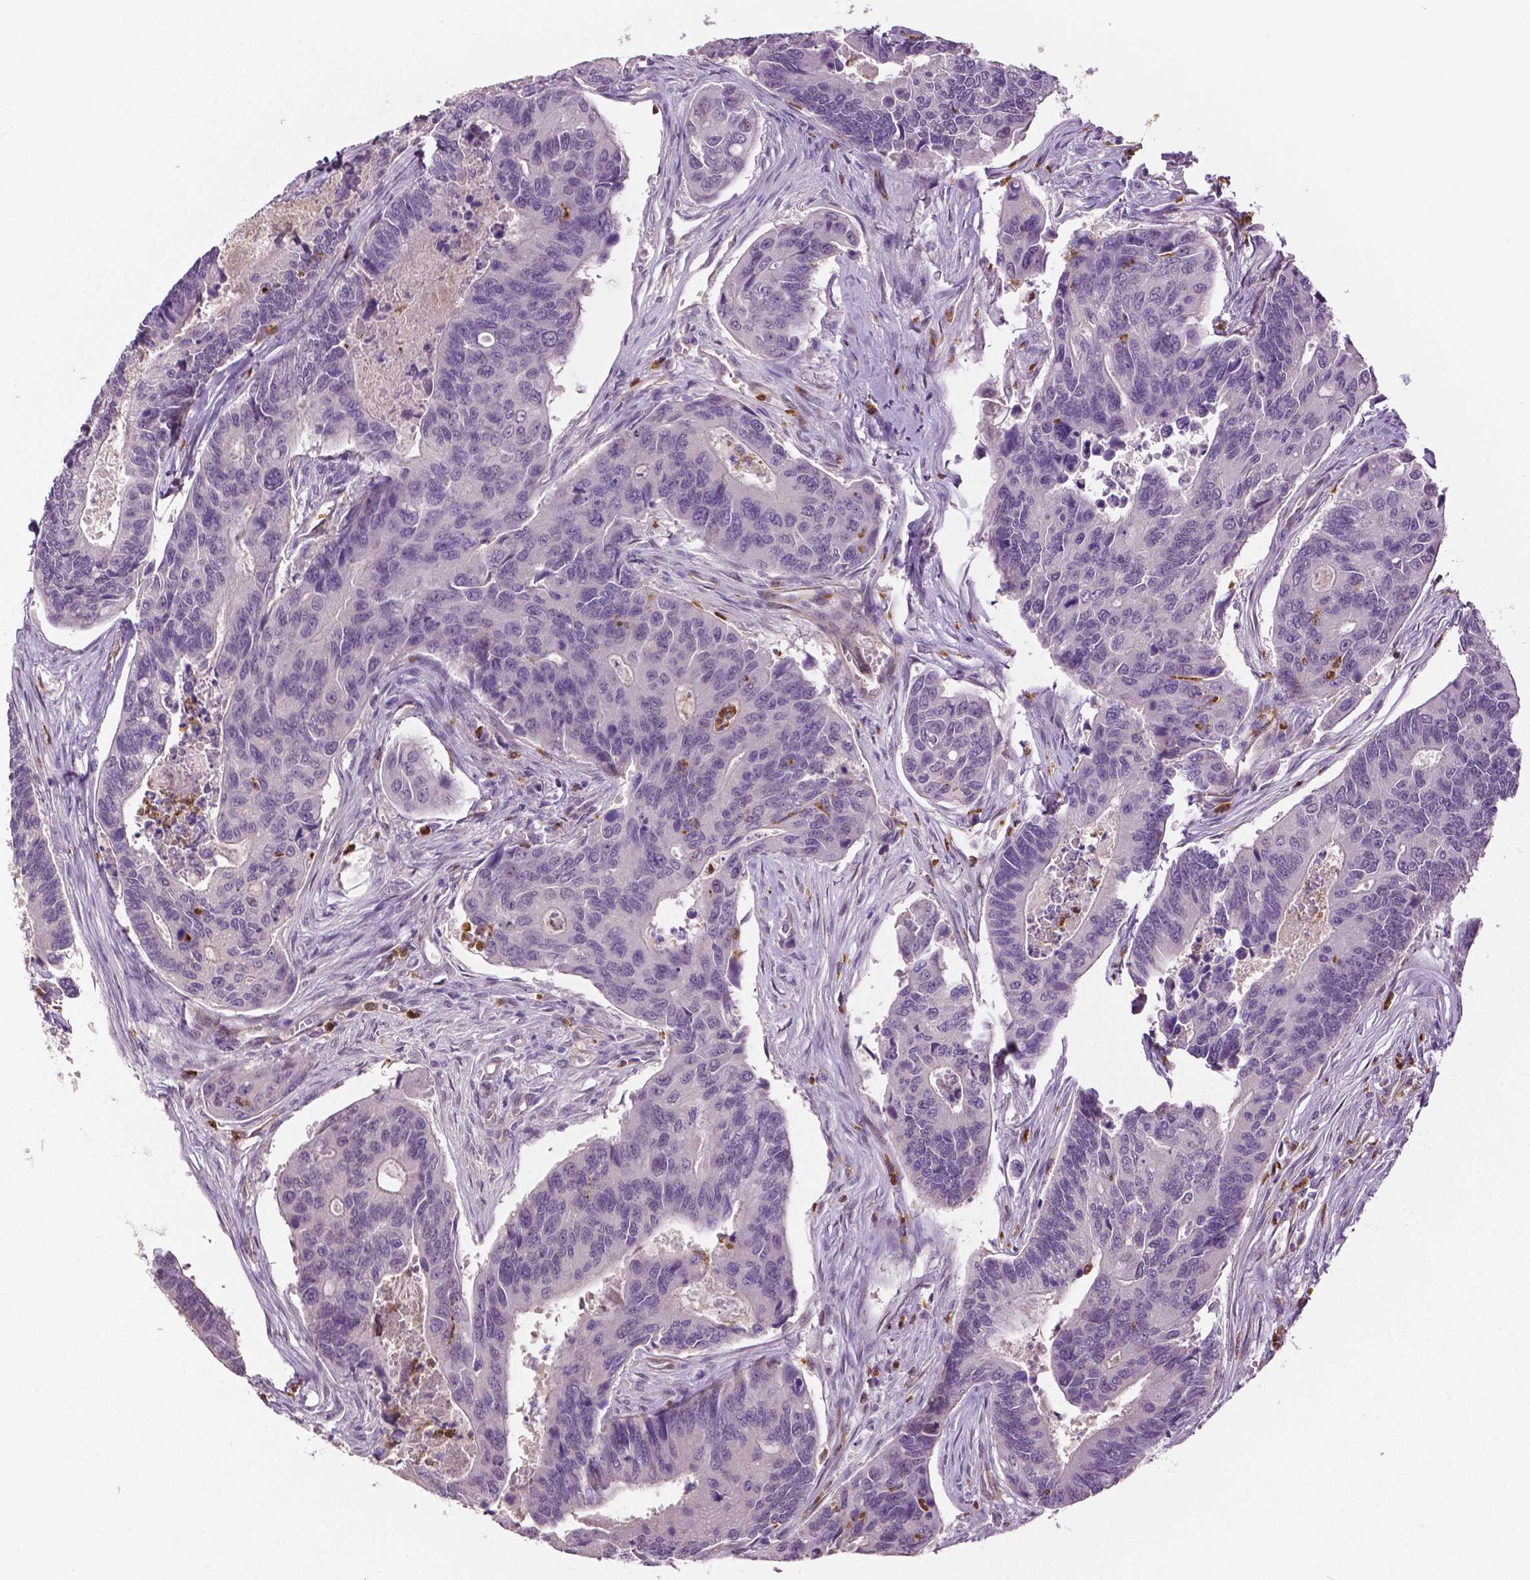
{"staining": {"intensity": "negative", "quantity": "none", "location": "none"}, "tissue": "colorectal cancer", "cell_type": "Tumor cells", "image_type": "cancer", "snomed": [{"axis": "morphology", "description": "Adenocarcinoma, NOS"}, {"axis": "topography", "description": "Colon"}], "caption": "IHC micrograph of human colorectal cancer (adenocarcinoma) stained for a protein (brown), which exhibits no expression in tumor cells.", "gene": "PTPN5", "patient": {"sex": "female", "age": 67}}